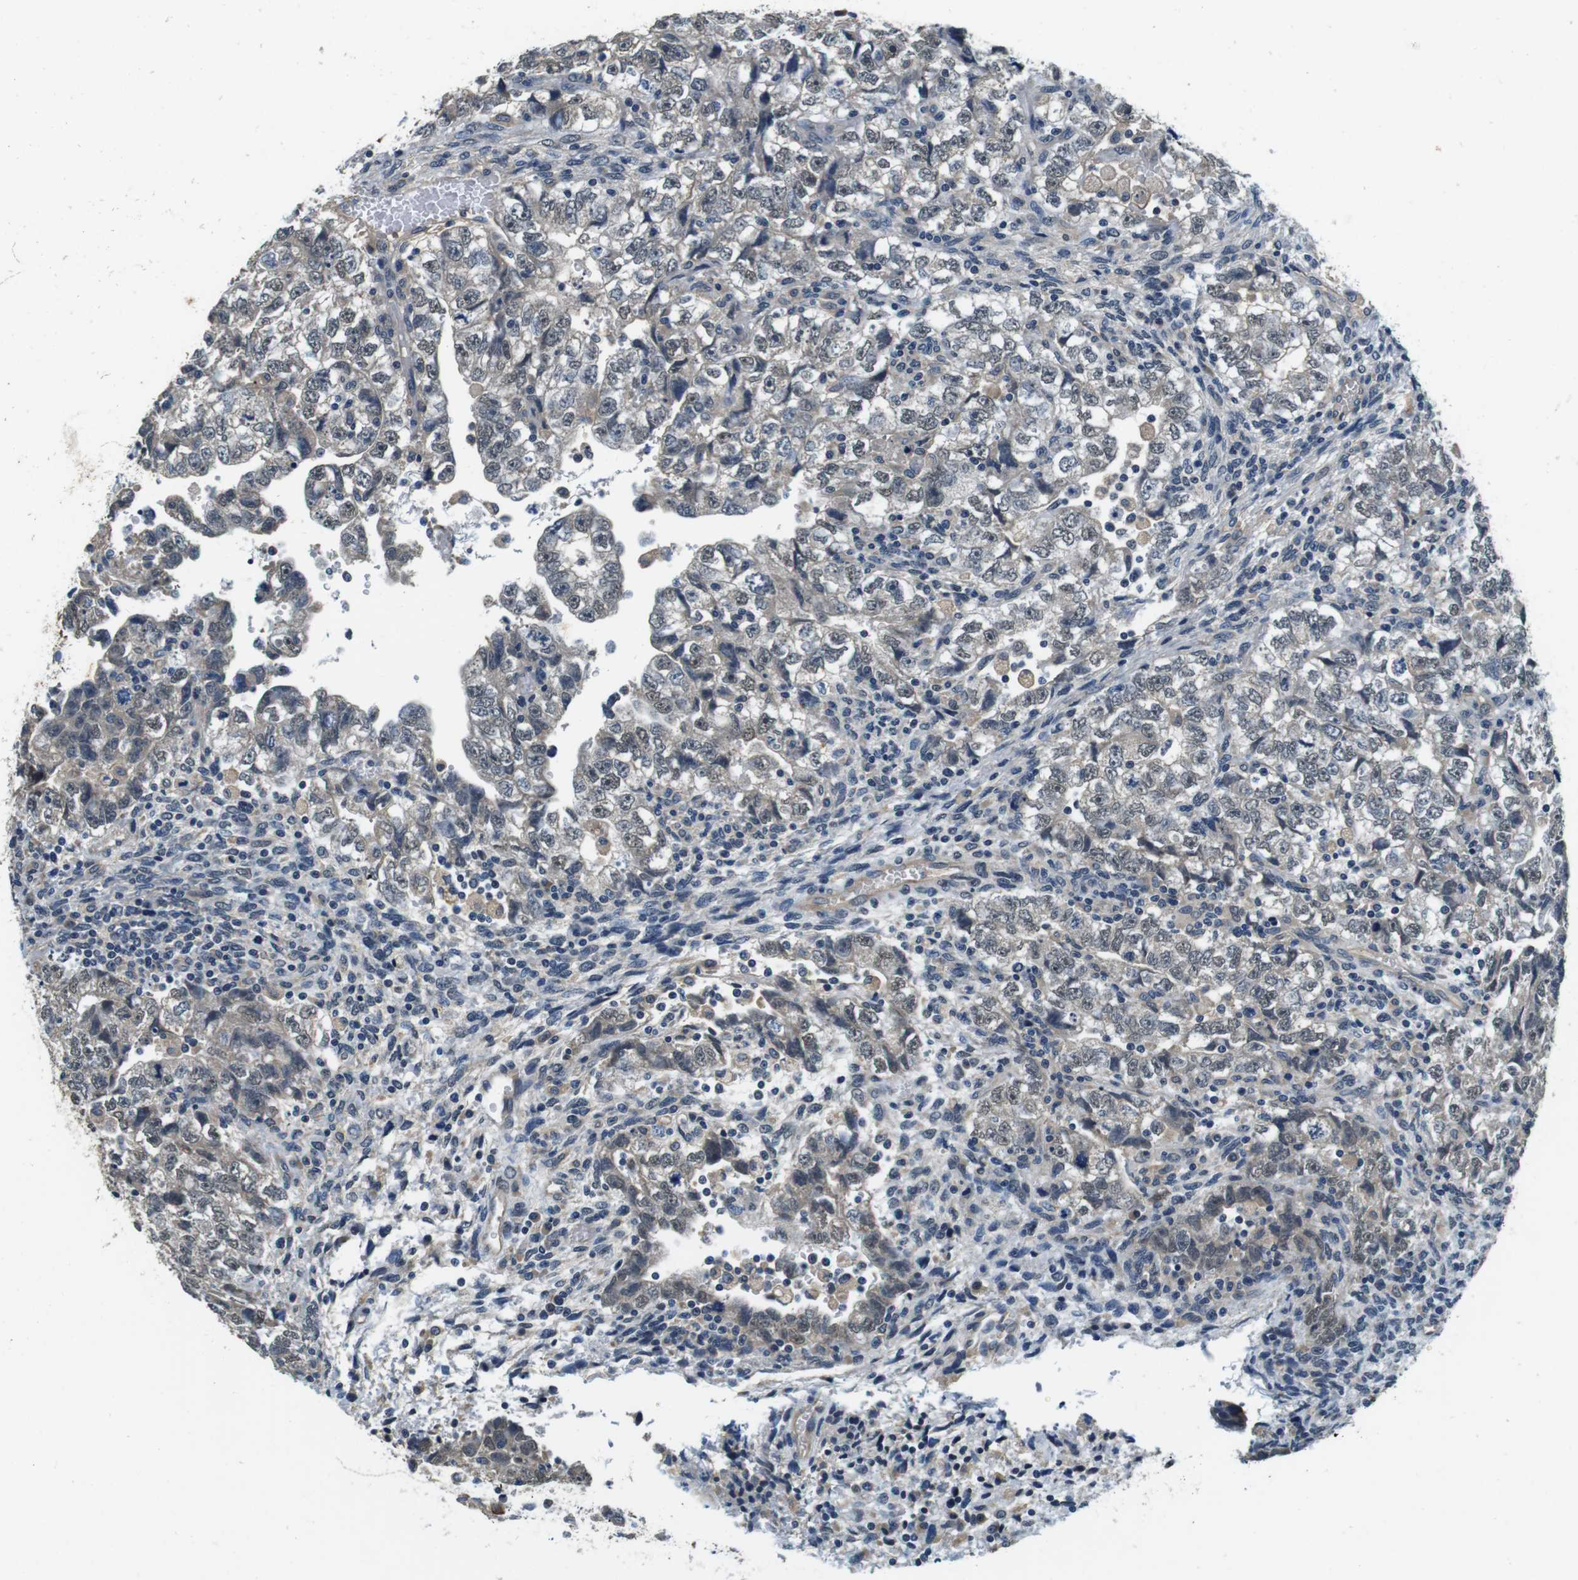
{"staining": {"intensity": "weak", "quantity": "25%-75%", "location": "nuclear"}, "tissue": "testis cancer", "cell_type": "Tumor cells", "image_type": "cancer", "snomed": [{"axis": "morphology", "description": "Carcinoma, Embryonal, NOS"}, {"axis": "topography", "description": "Testis"}], "caption": "Immunohistochemistry (IHC) photomicrograph of testis cancer stained for a protein (brown), which shows low levels of weak nuclear positivity in approximately 25%-75% of tumor cells.", "gene": "DTNA", "patient": {"sex": "male", "age": 36}}